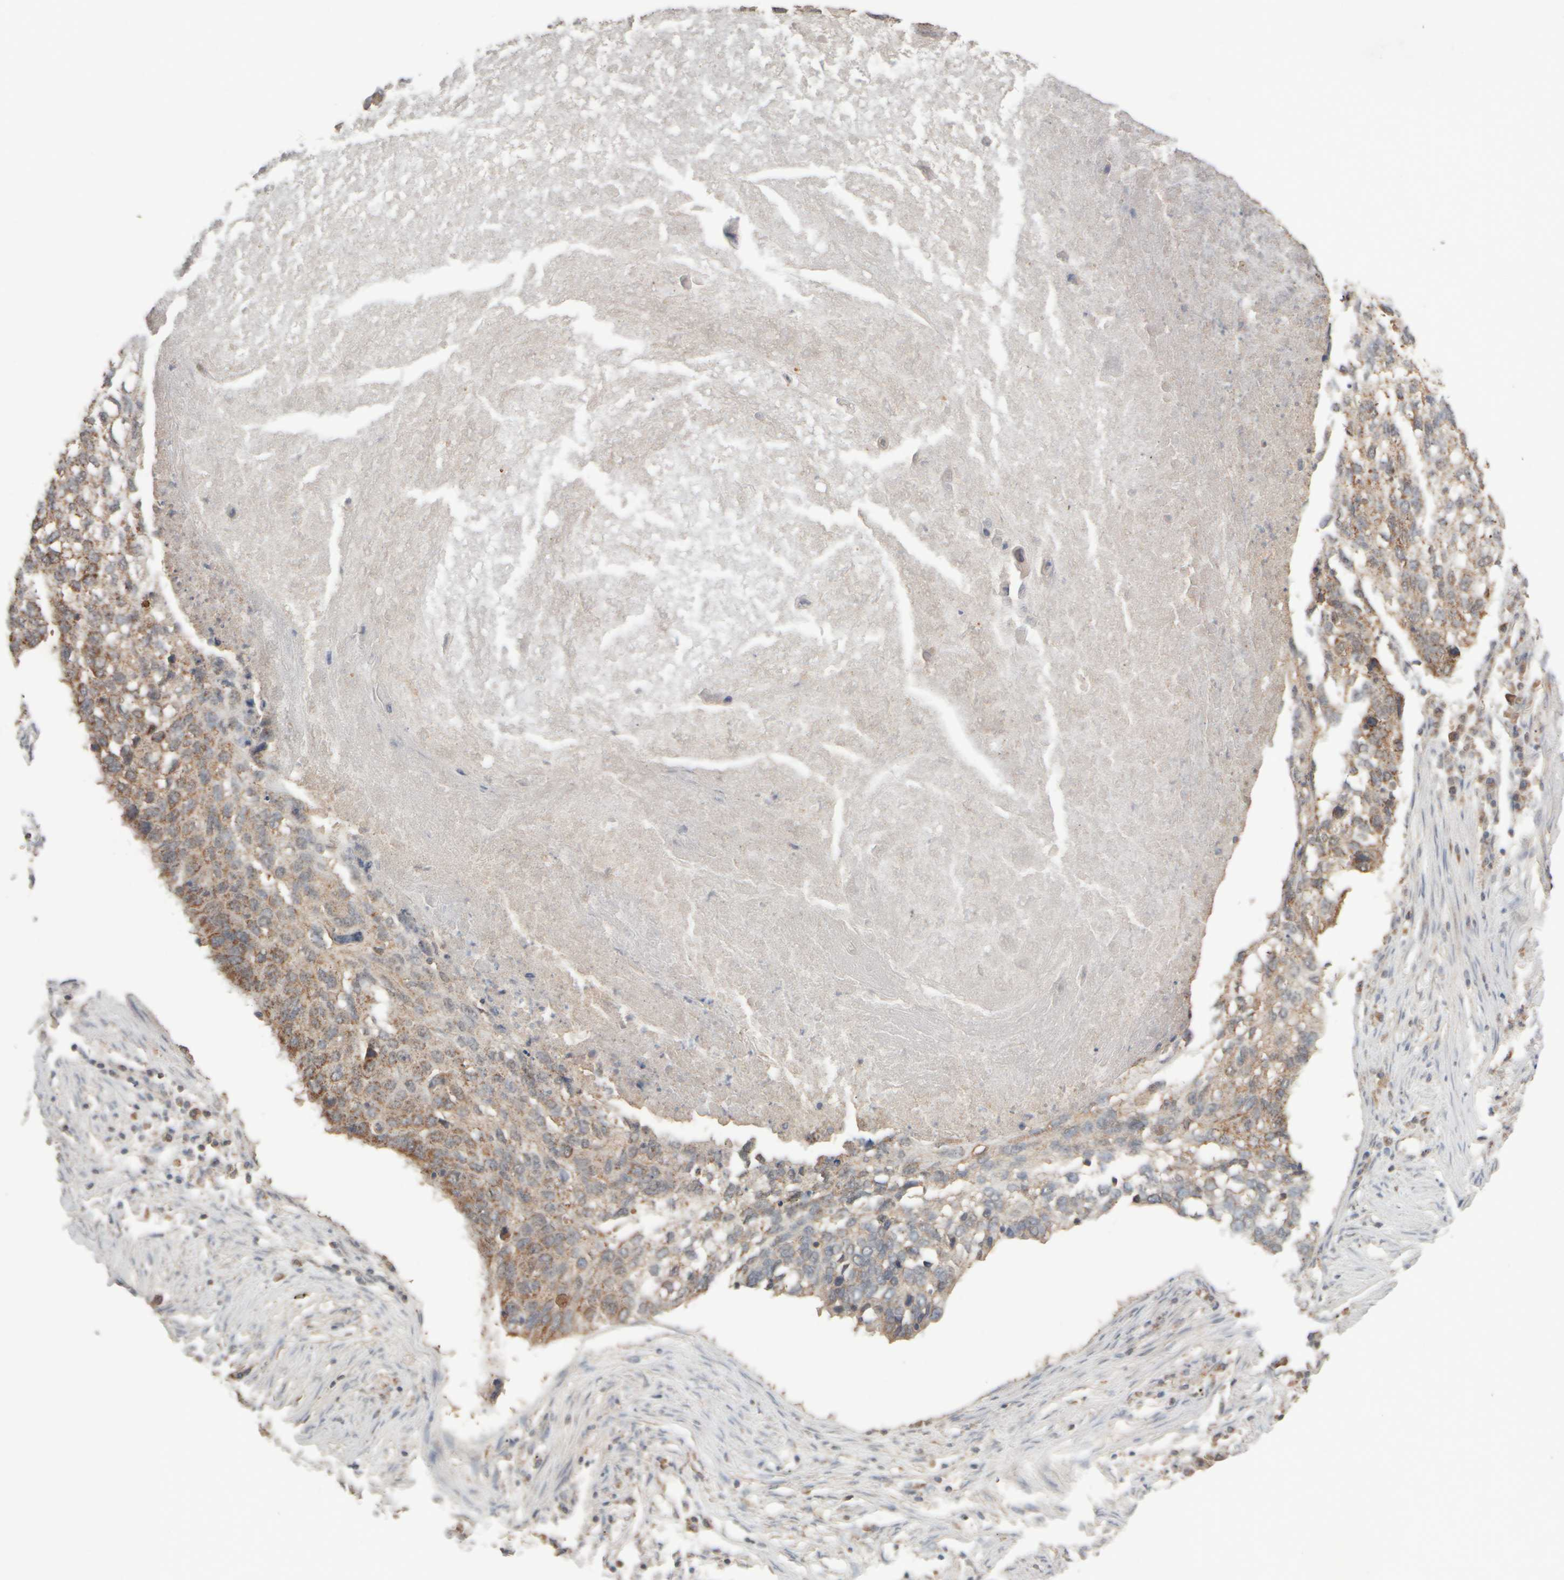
{"staining": {"intensity": "weak", "quantity": "25%-75%", "location": "cytoplasmic/membranous"}, "tissue": "lung cancer", "cell_type": "Tumor cells", "image_type": "cancer", "snomed": [{"axis": "morphology", "description": "Squamous cell carcinoma, NOS"}, {"axis": "topography", "description": "Lung"}], "caption": "Immunohistochemical staining of human lung cancer reveals low levels of weak cytoplasmic/membranous protein positivity in about 25%-75% of tumor cells. The staining was performed using DAB, with brown indicating positive protein expression. Nuclei are stained blue with hematoxylin.", "gene": "EIF2B3", "patient": {"sex": "female", "age": 63}}